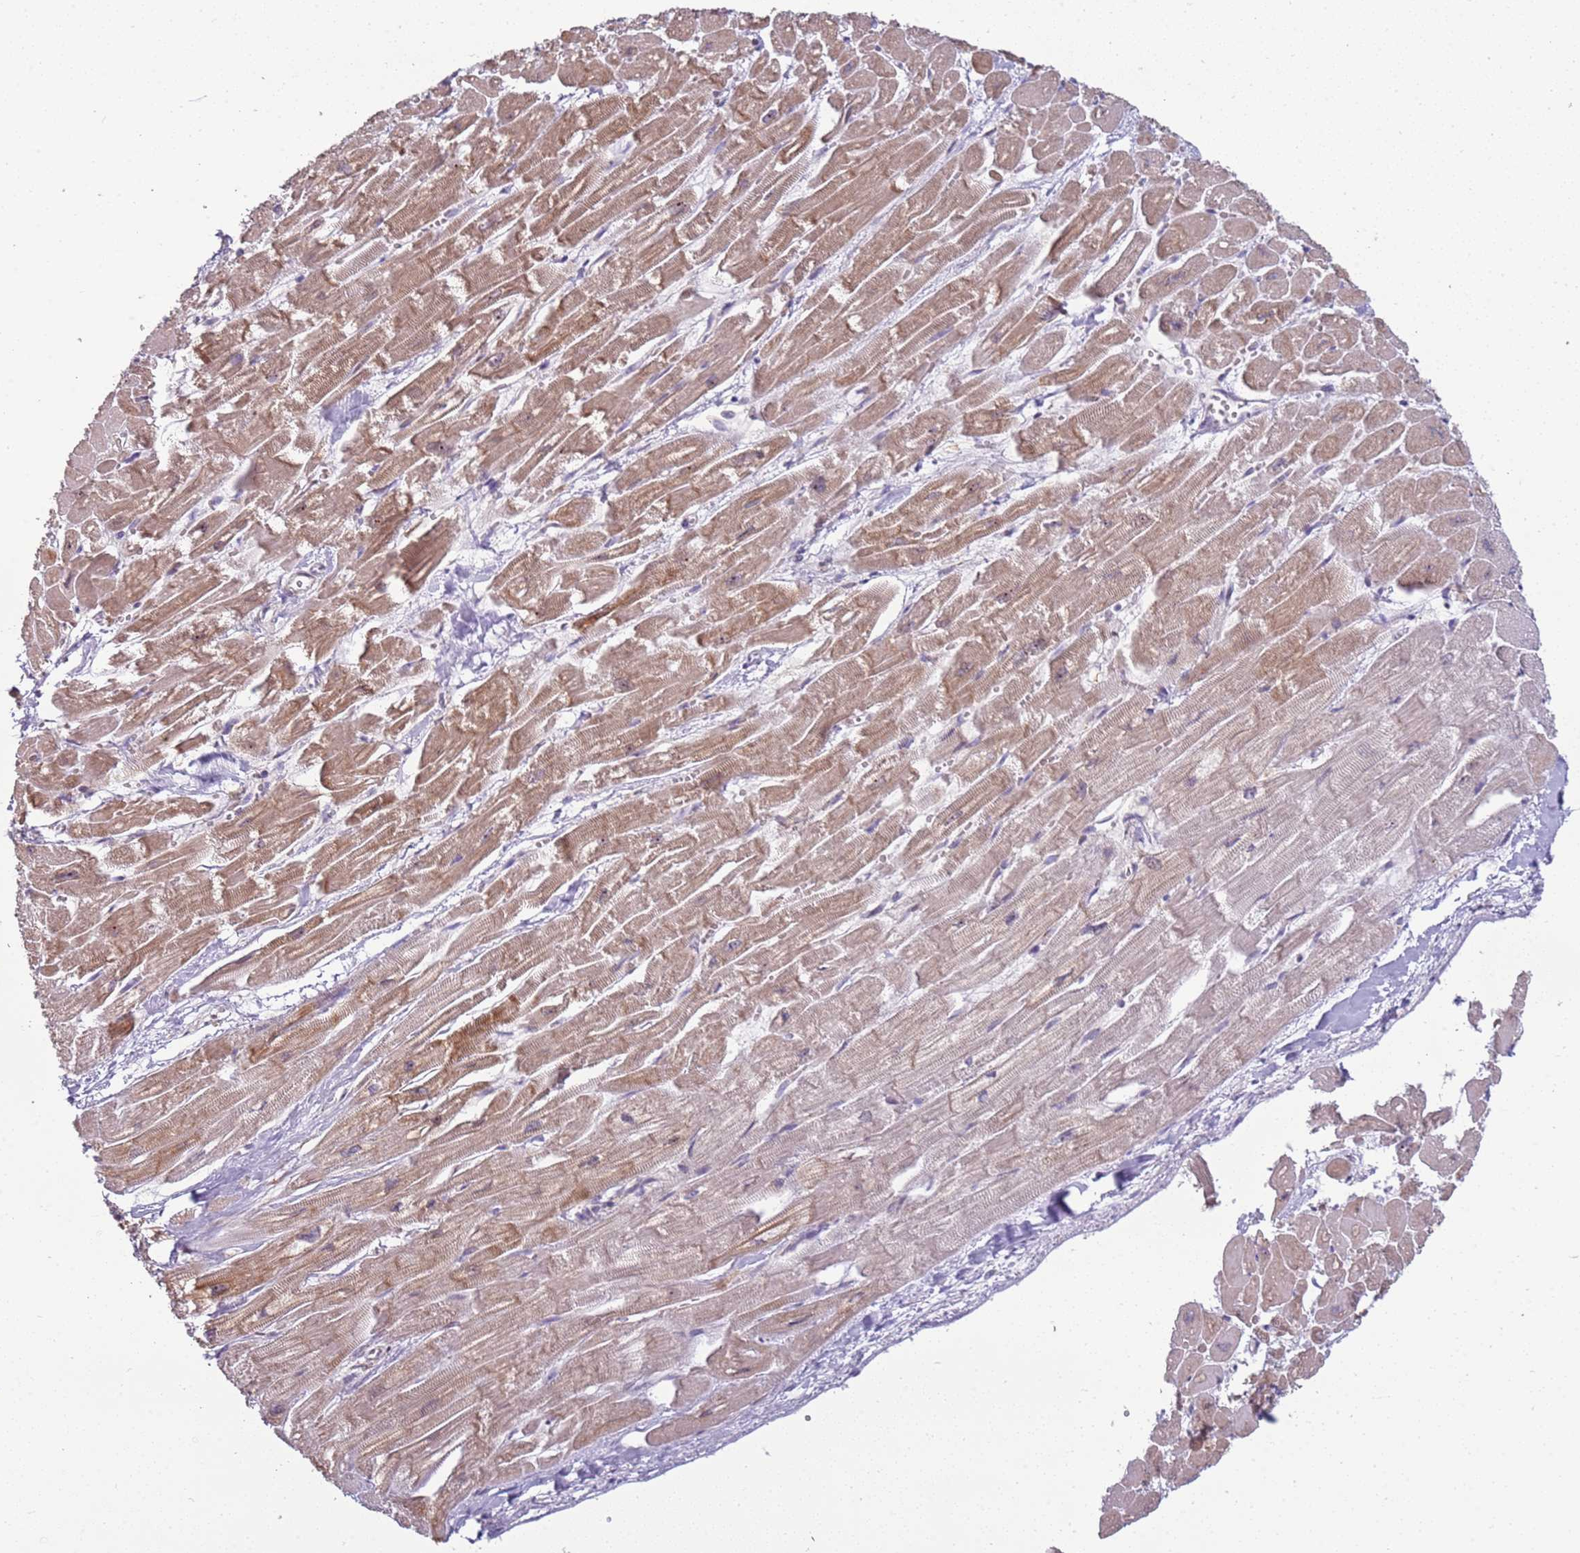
{"staining": {"intensity": "moderate", "quantity": "25%-75%", "location": "cytoplasmic/membranous"}, "tissue": "heart muscle", "cell_type": "Cardiomyocytes", "image_type": "normal", "snomed": [{"axis": "morphology", "description": "Normal tissue, NOS"}, {"axis": "topography", "description": "Heart"}], "caption": "Immunohistochemical staining of unremarkable heart muscle demonstrates 25%-75% levels of moderate cytoplasmic/membranous protein positivity in about 25%-75% of cardiomyocytes. The protein is stained brown, and the nuclei are stained in blue (DAB (3,3'-diaminobenzidine) IHC with brightfield microscopy, high magnification).", "gene": "UCMA", "patient": {"sex": "male", "age": 54}}